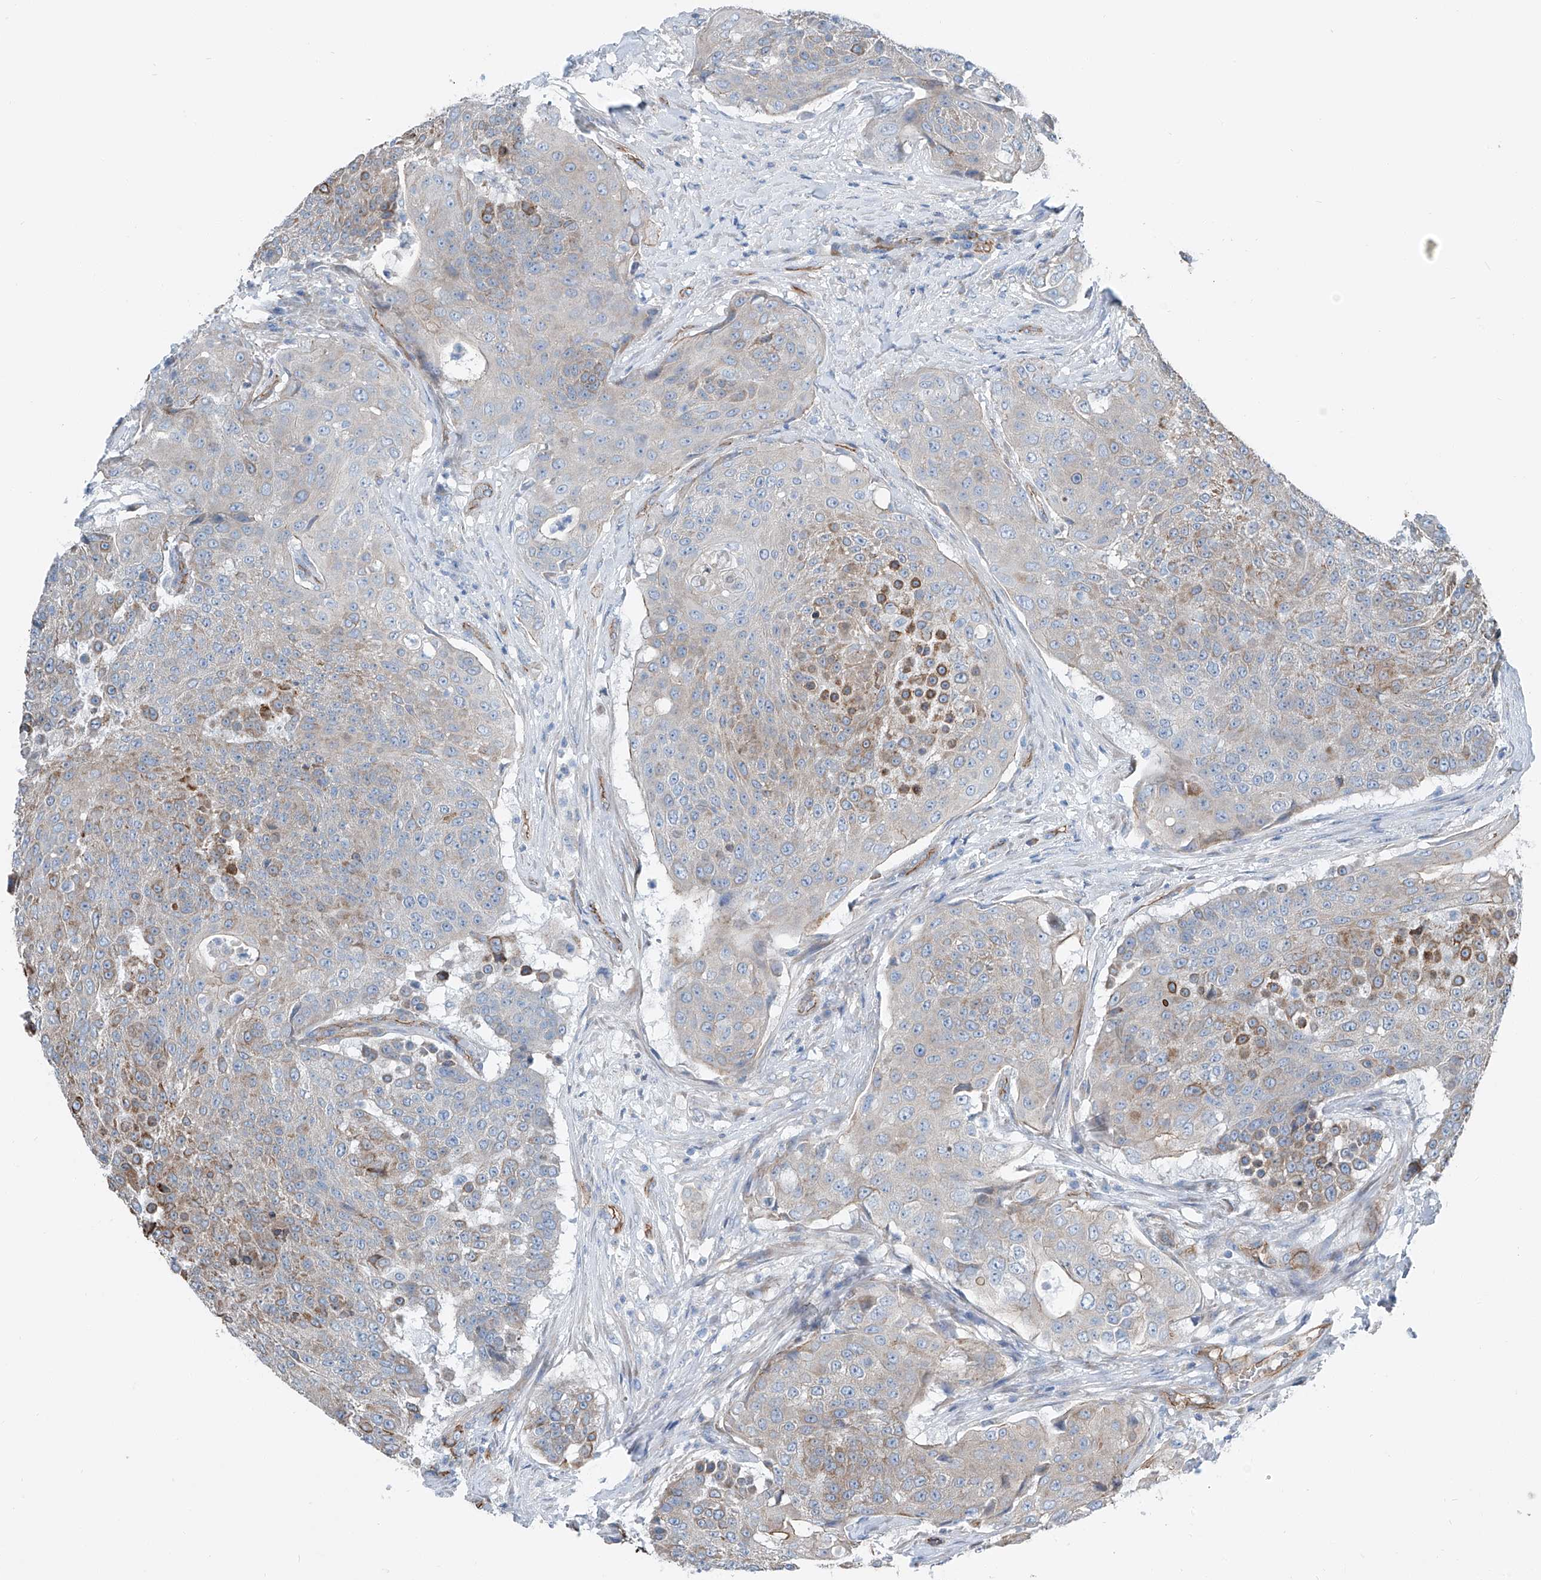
{"staining": {"intensity": "moderate", "quantity": "<25%", "location": "cytoplasmic/membranous"}, "tissue": "urothelial cancer", "cell_type": "Tumor cells", "image_type": "cancer", "snomed": [{"axis": "morphology", "description": "Urothelial carcinoma, High grade"}, {"axis": "topography", "description": "Urinary bladder"}], "caption": "Human urothelial cancer stained with a protein marker demonstrates moderate staining in tumor cells.", "gene": "THEMIS2", "patient": {"sex": "female", "age": 63}}